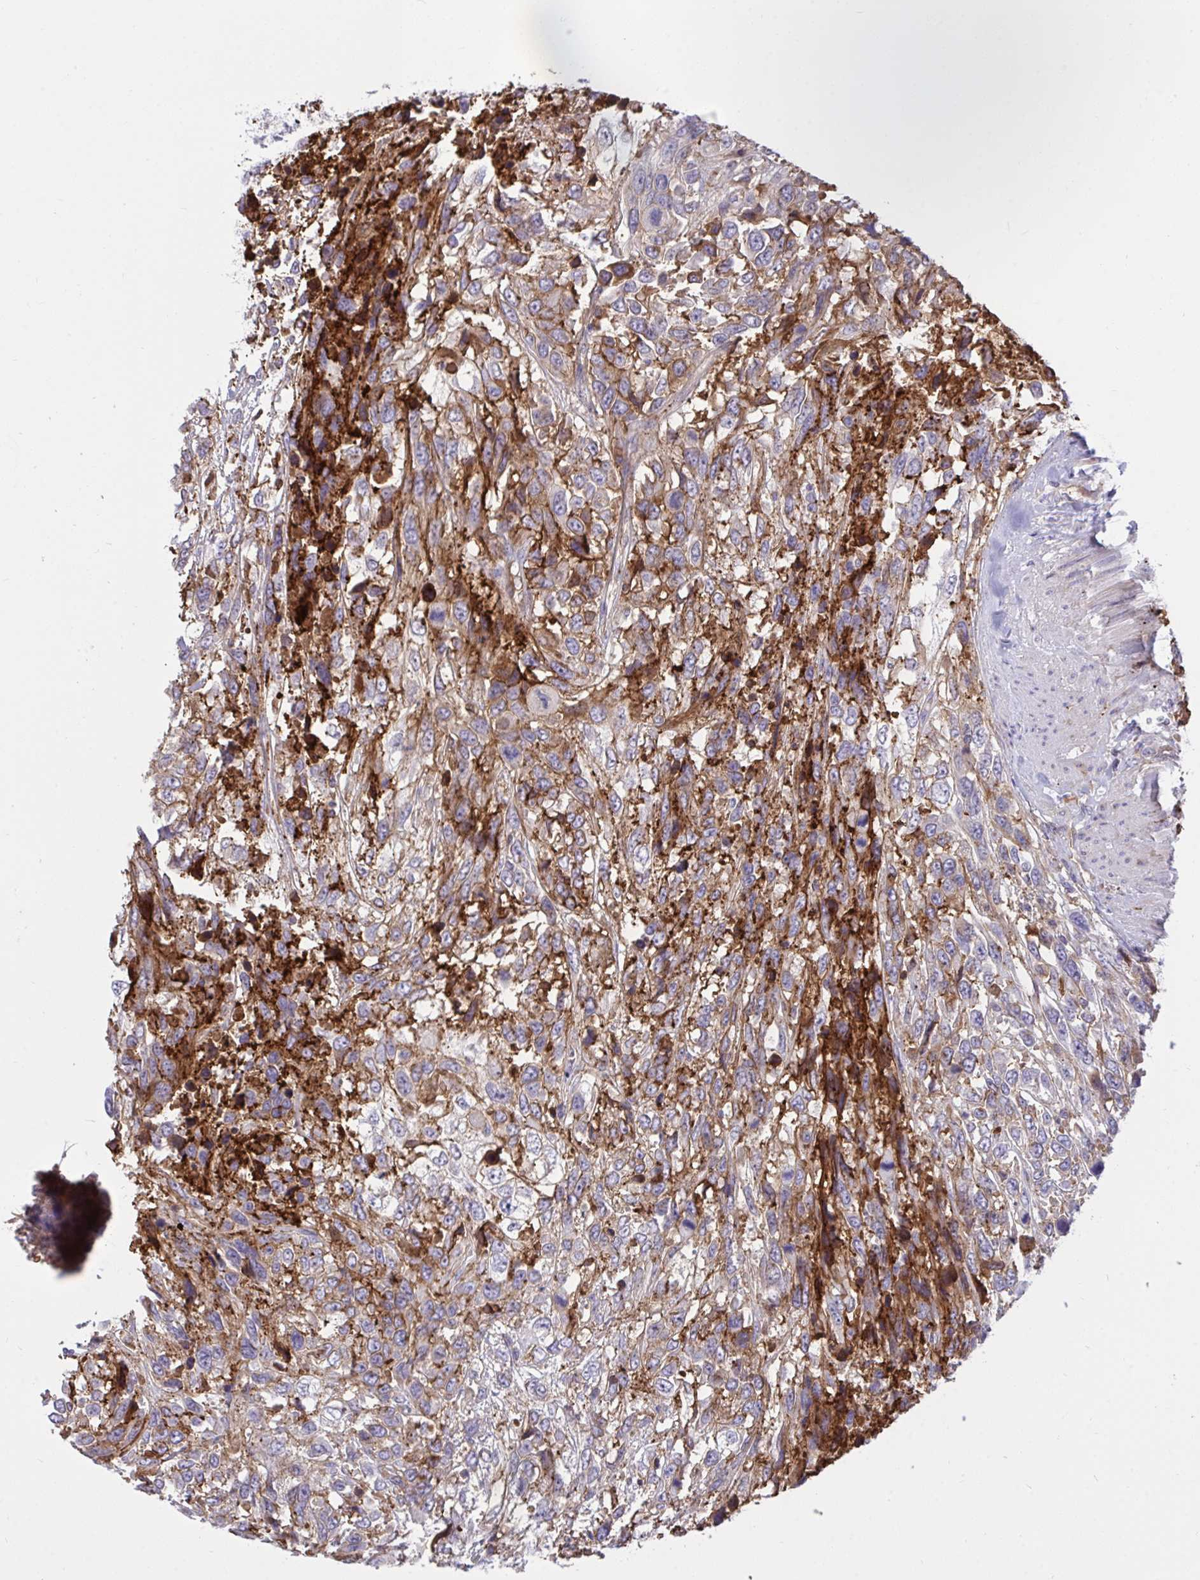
{"staining": {"intensity": "moderate", "quantity": "25%-75%", "location": "cytoplasmic/membranous"}, "tissue": "urothelial cancer", "cell_type": "Tumor cells", "image_type": "cancer", "snomed": [{"axis": "morphology", "description": "Urothelial carcinoma, High grade"}, {"axis": "topography", "description": "Urinary bladder"}], "caption": "Urothelial cancer tissue reveals moderate cytoplasmic/membranous expression in approximately 25%-75% of tumor cells, visualized by immunohistochemistry.", "gene": "F2", "patient": {"sex": "female", "age": 70}}